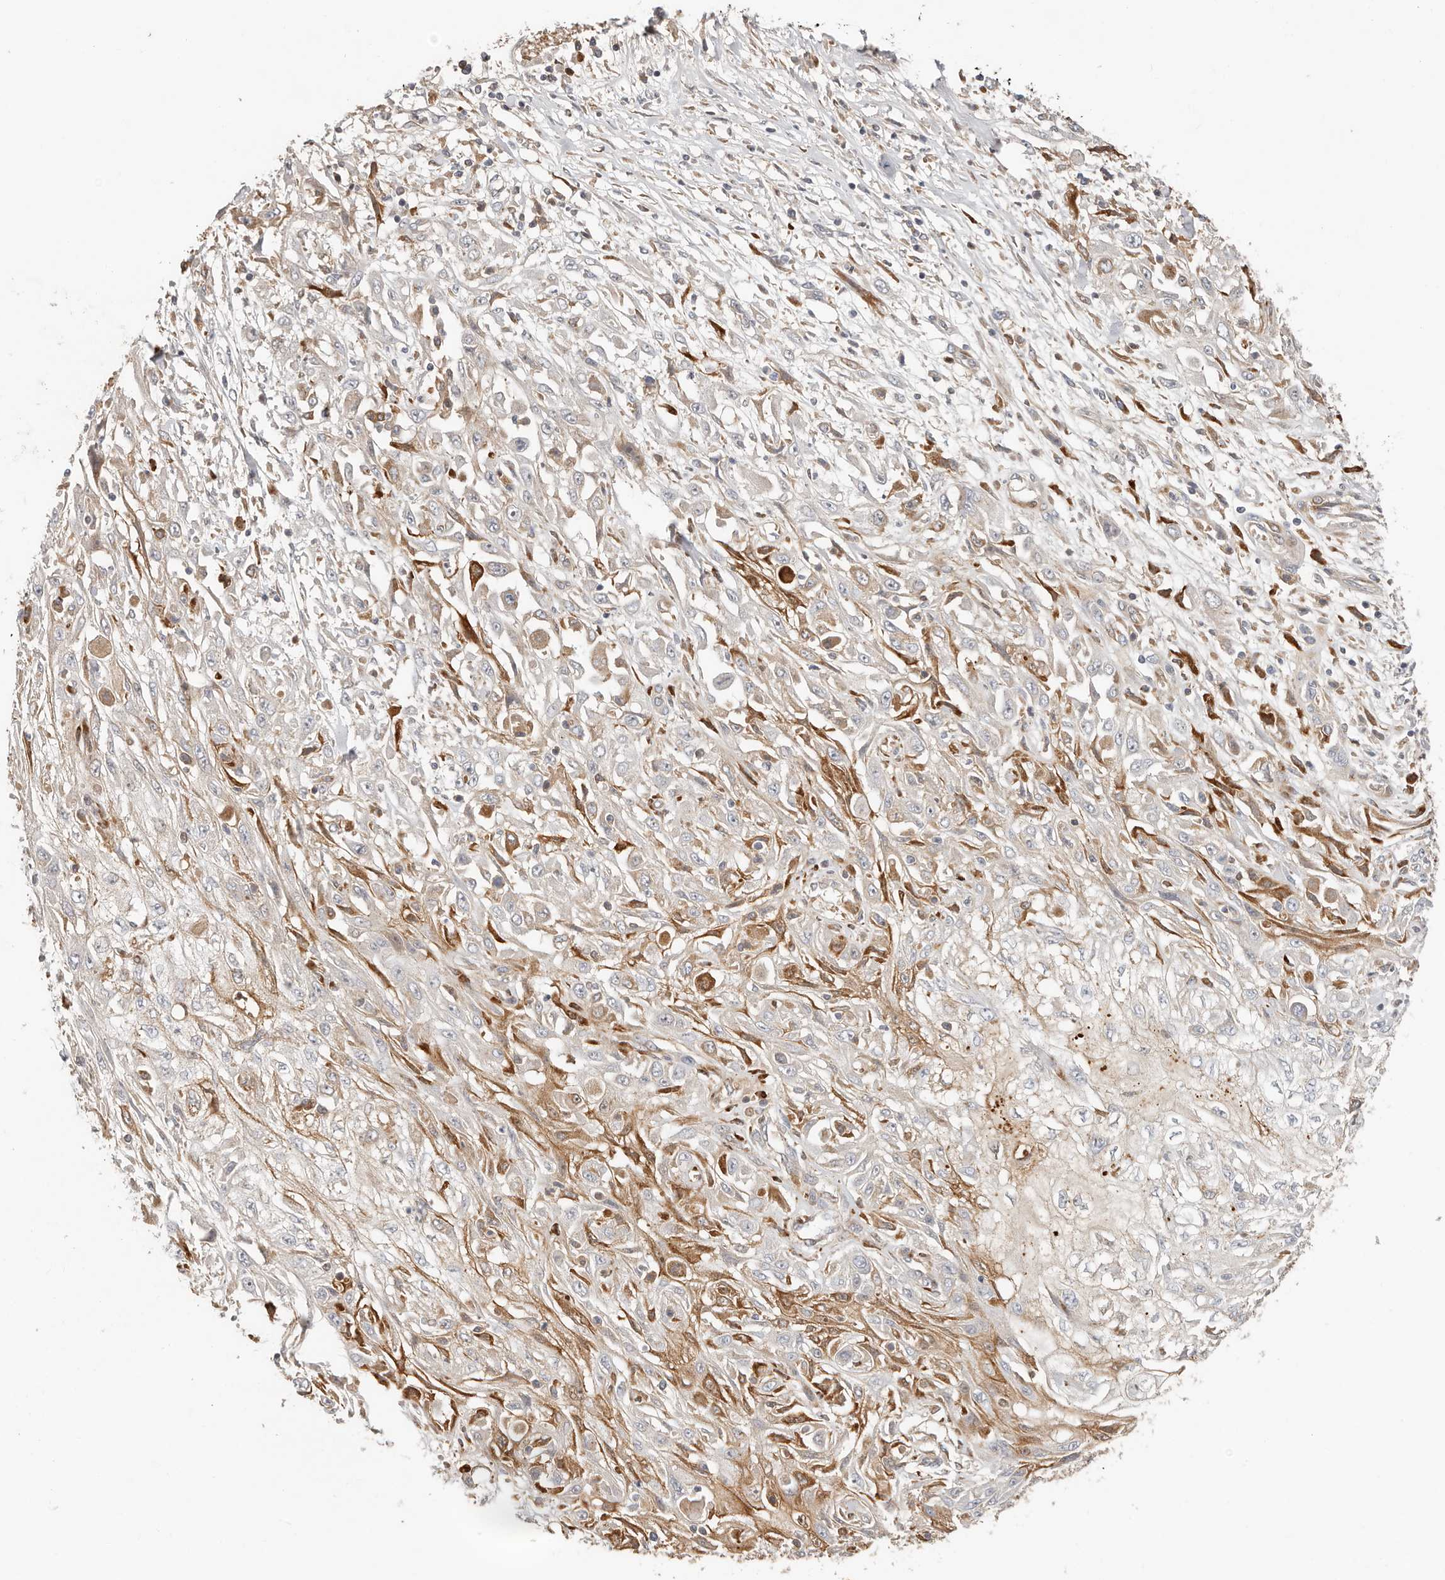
{"staining": {"intensity": "weak", "quantity": "<25%", "location": "cytoplasmic/membranous"}, "tissue": "skin cancer", "cell_type": "Tumor cells", "image_type": "cancer", "snomed": [{"axis": "morphology", "description": "Squamous cell carcinoma, NOS"}, {"axis": "morphology", "description": "Squamous cell carcinoma, metastatic, NOS"}, {"axis": "topography", "description": "Skin"}, {"axis": "topography", "description": "Lymph node"}], "caption": "Immunohistochemical staining of metastatic squamous cell carcinoma (skin) shows no significant positivity in tumor cells.", "gene": "MTFR2", "patient": {"sex": "male", "age": 75}}